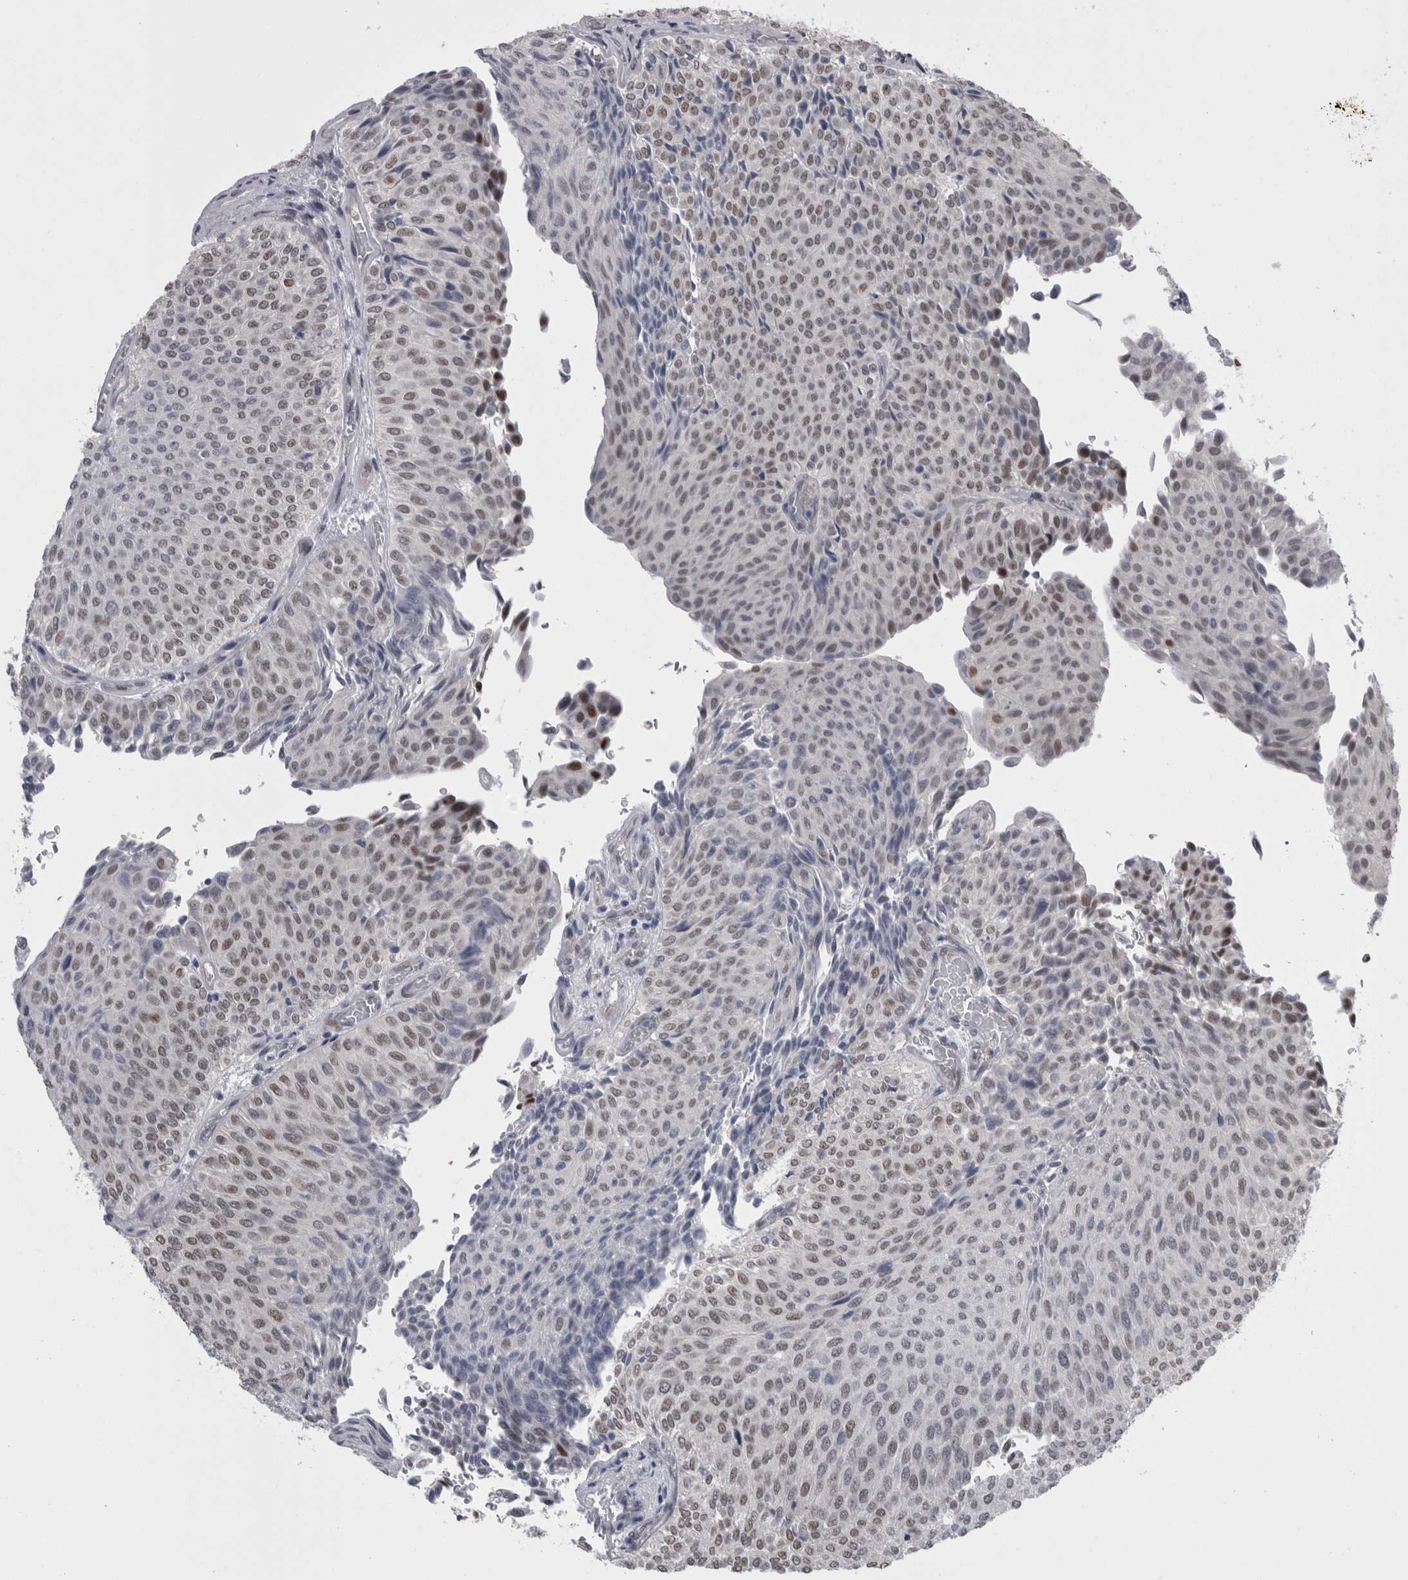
{"staining": {"intensity": "weak", "quantity": "25%-75%", "location": "nuclear"}, "tissue": "urothelial cancer", "cell_type": "Tumor cells", "image_type": "cancer", "snomed": [{"axis": "morphology", "description": "Urothelial carcinoma, Low grade"}, {"axis": "topography", "description": "Urinary bladder"}], "caption": "Weak nuclear protein expression is identified in about 25%-75% of tumor cells in urothelial cancer.", "gene": "C1orf54", "patient": {"sex": "male", "age": 78}}